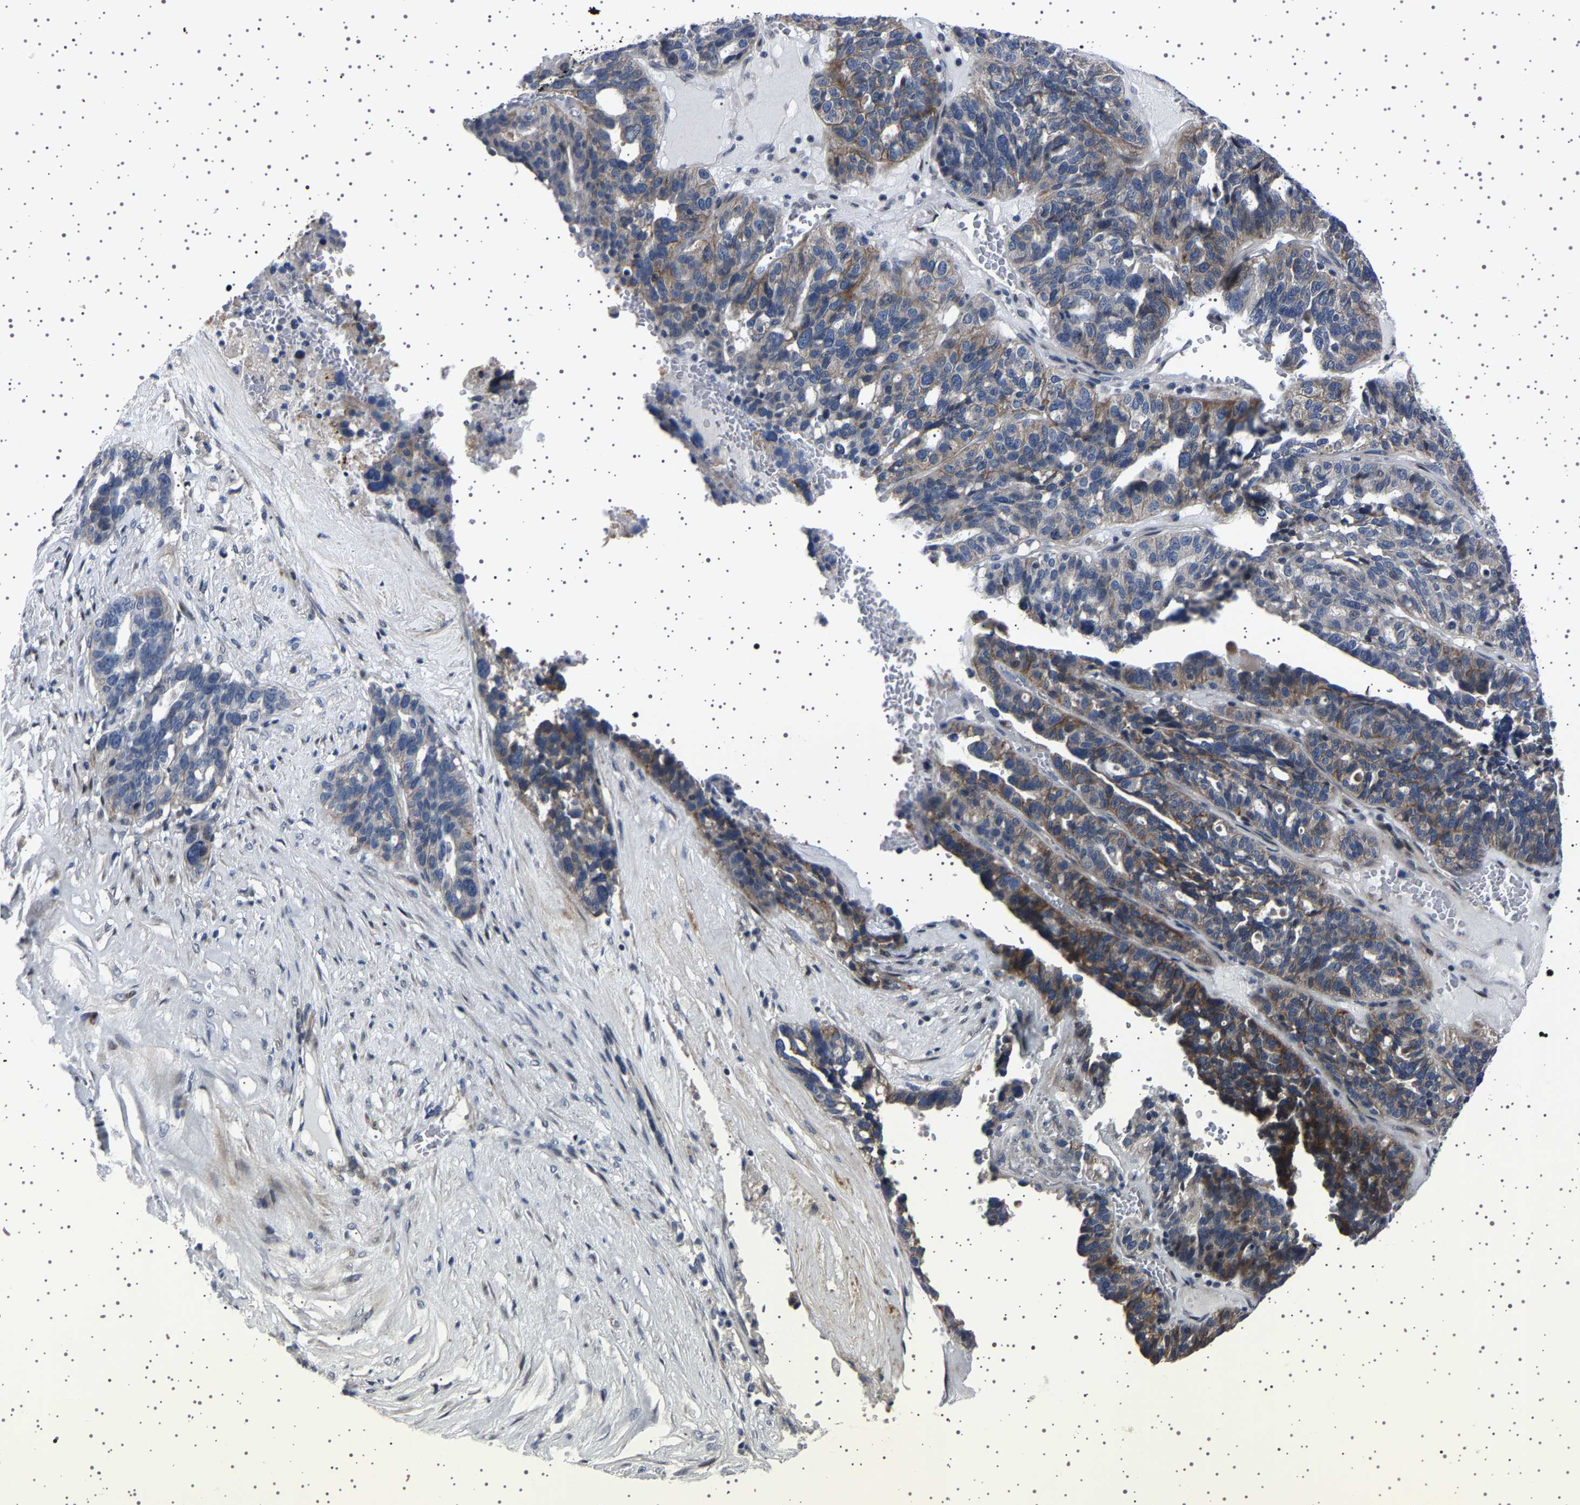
{"staining": {"intensity": "moderate", "quantity": "25%-75%", "location": "cytoplasmic/membranous"}, "tissue": "ovarian cancer", "cell_type": "Tumor cells", "image_type": "cancer", "snomed": [{"axis": "morphology", "description": "Cystadenocarcinoma, serous, NOS"}, {"axis": "topography", "description": "Ovary"}], "caption": "IHC image of human ovarian serous cystadenocarcinoma stained for a protein (brown), which shows medium levels of moderate cytoplasmic/membranous positivity in about 25%-75% of tumor cells.", "gene": "PAK5", "patient": {"sex": "female", "age": 59}}